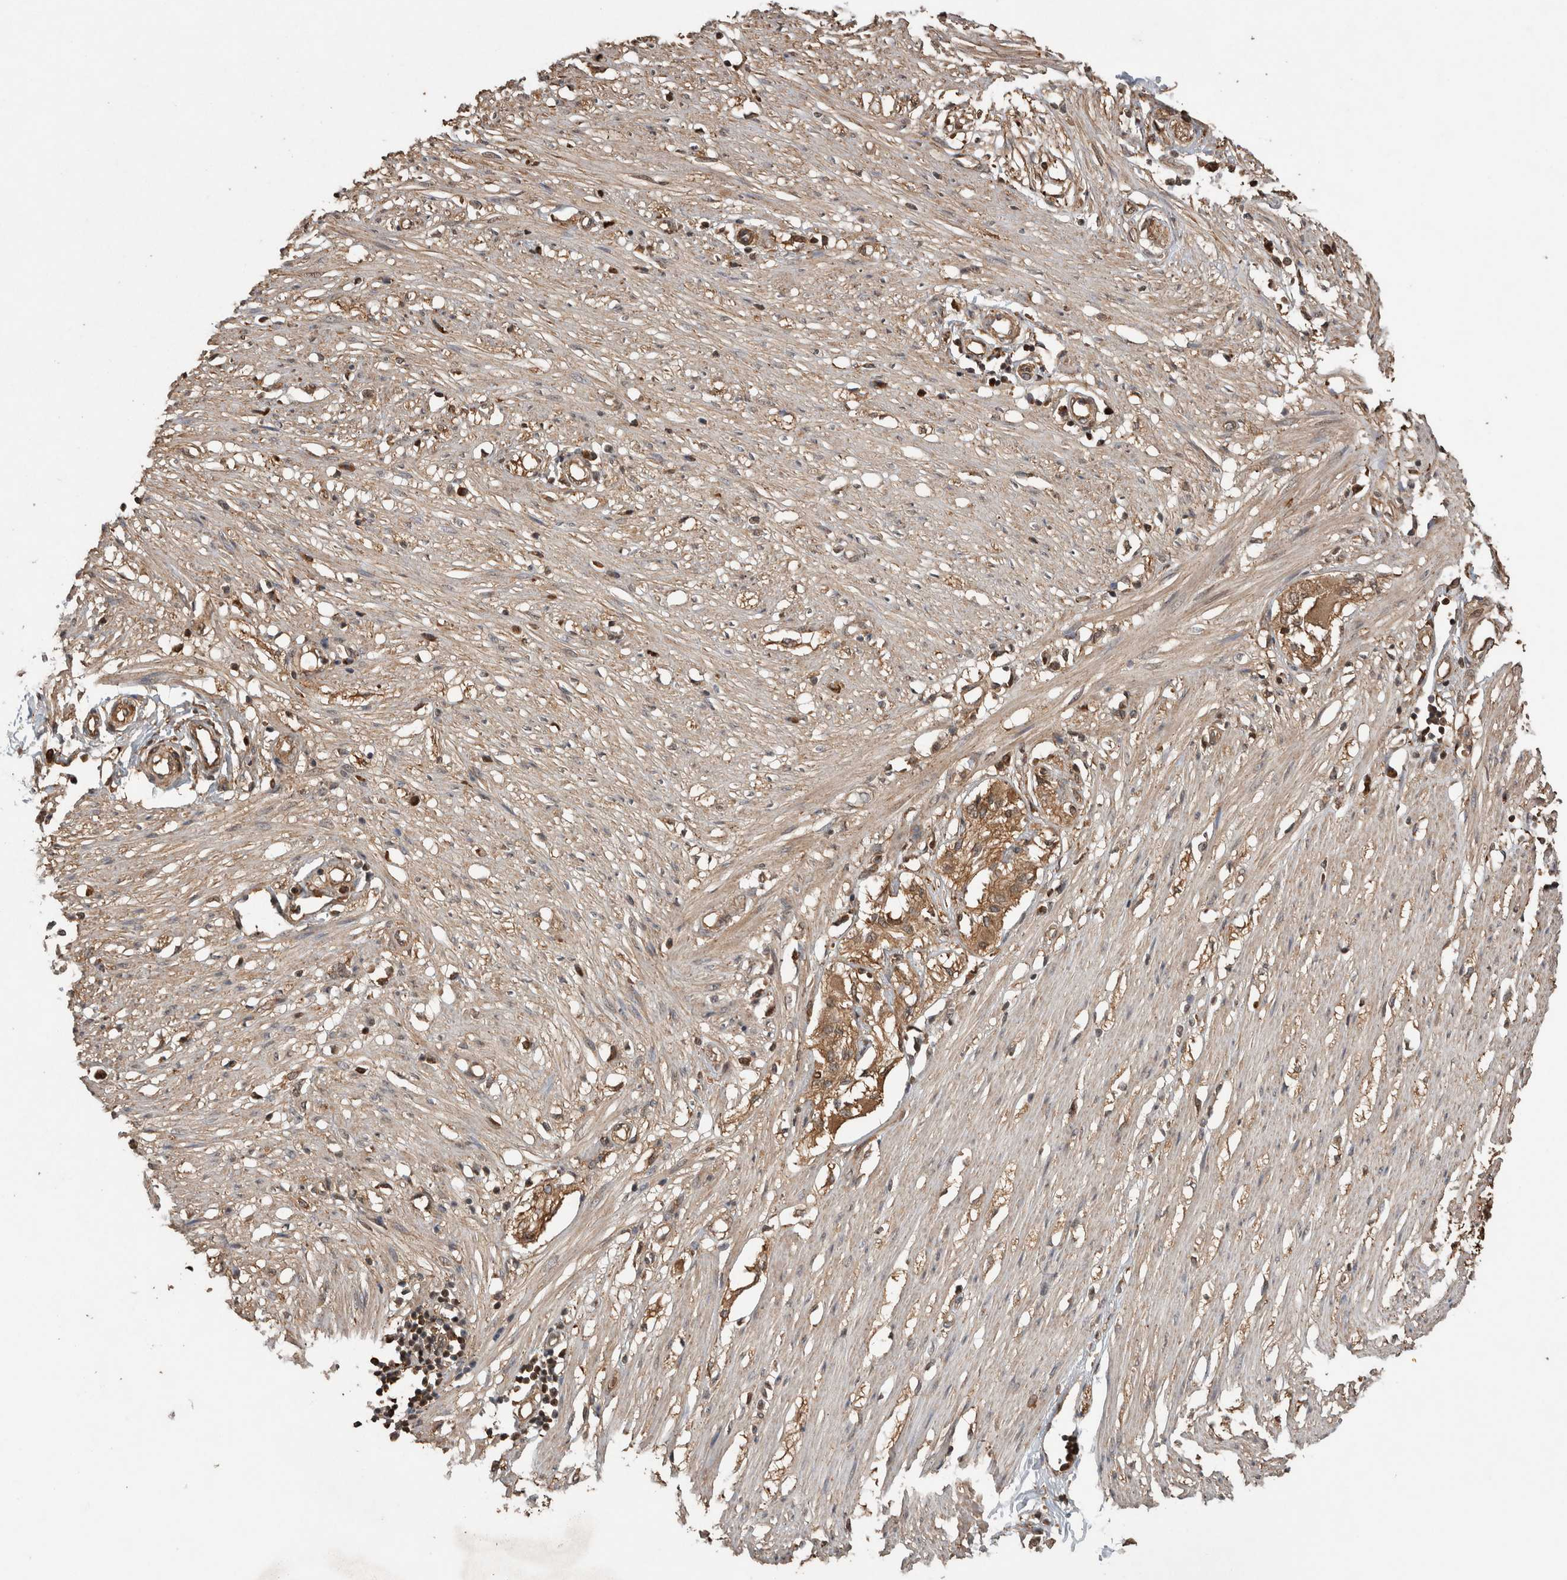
{"staining": {"intensity": "weak", "quantity": "25%-75%", "location": "cytoplasmic/membranous"}, "tissue": "adipose tissue", "cell_type": "Adipocytes", "image_type": "normal", "snomed": [{"axis": "morphology", "description": "Normal tissue, NOS"}, {"axis": "morphology", "description": "Adenocarcinoma, NOS"}, {"axis": "topography", "description": "Colon"}, {"axis": "topography", "description": "Peripheral nerve tissue"}], "caption": "Unremarkable adipose tissue was stained to show a protein in brown. There is low levels of weak cytoplasmic/membranous staining in about 25%-75% of adipocytes. The protein of interest is shown in brown color, while the nuclei are stained blue.", "gene": "TRIM5", "patient": {"sex": "male", "age": 14}}